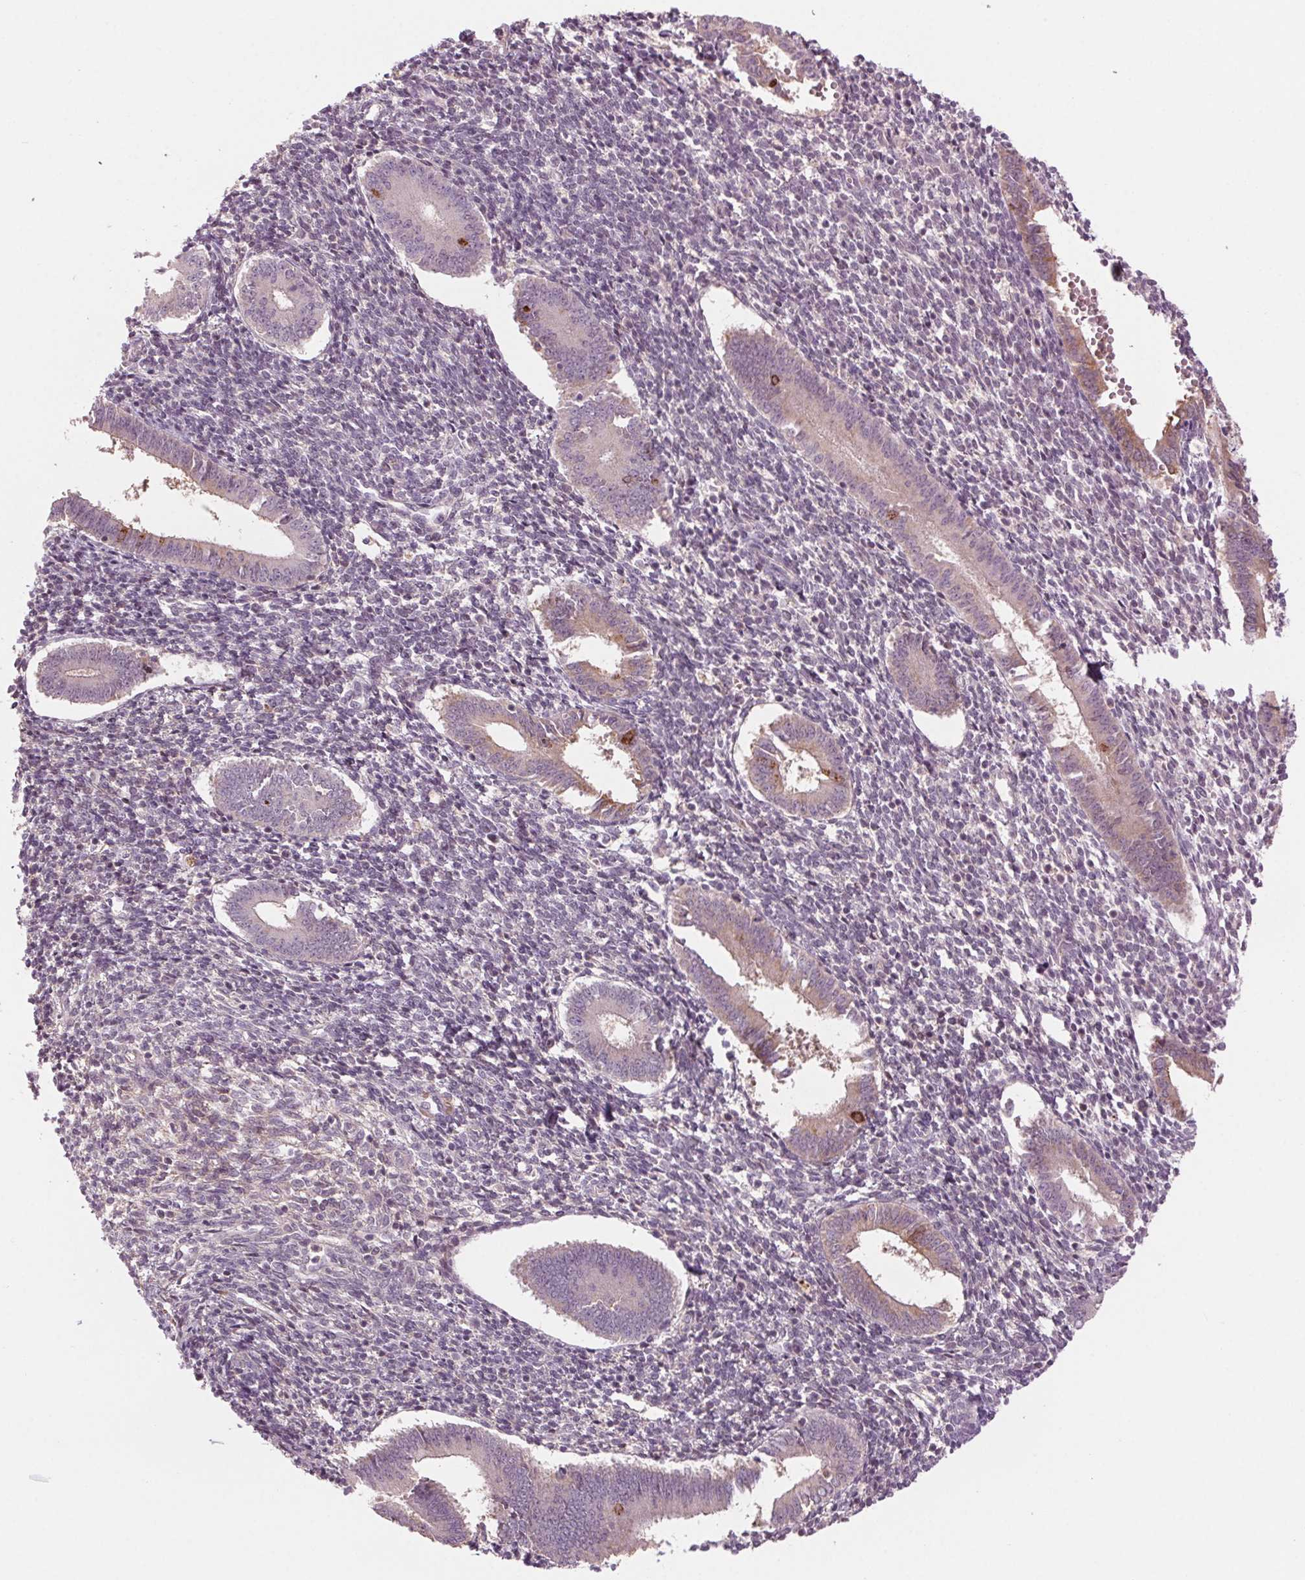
{"staining": {"intensity": "negative", "quantity": "none", "location": "none"}, "tissue": "endometrium", "cell_type": "Cells in endometrial stroma", "image_type": "normal", "snomed": [{"axis": "morphology", "description": "Normal tissue, NOS"}, {"axis": "topography", "description": "Endometrium"}], "caption": "Protein analysis of unremarkable endometrium reveals no significant positivity in cells in endometrial stroma. (DAB immunohistochemistry (IHC) visualized using brightfield microscopy, high magnification).", "gene": "HHLA2", "patient": {"sex": "female", "age": 25}}